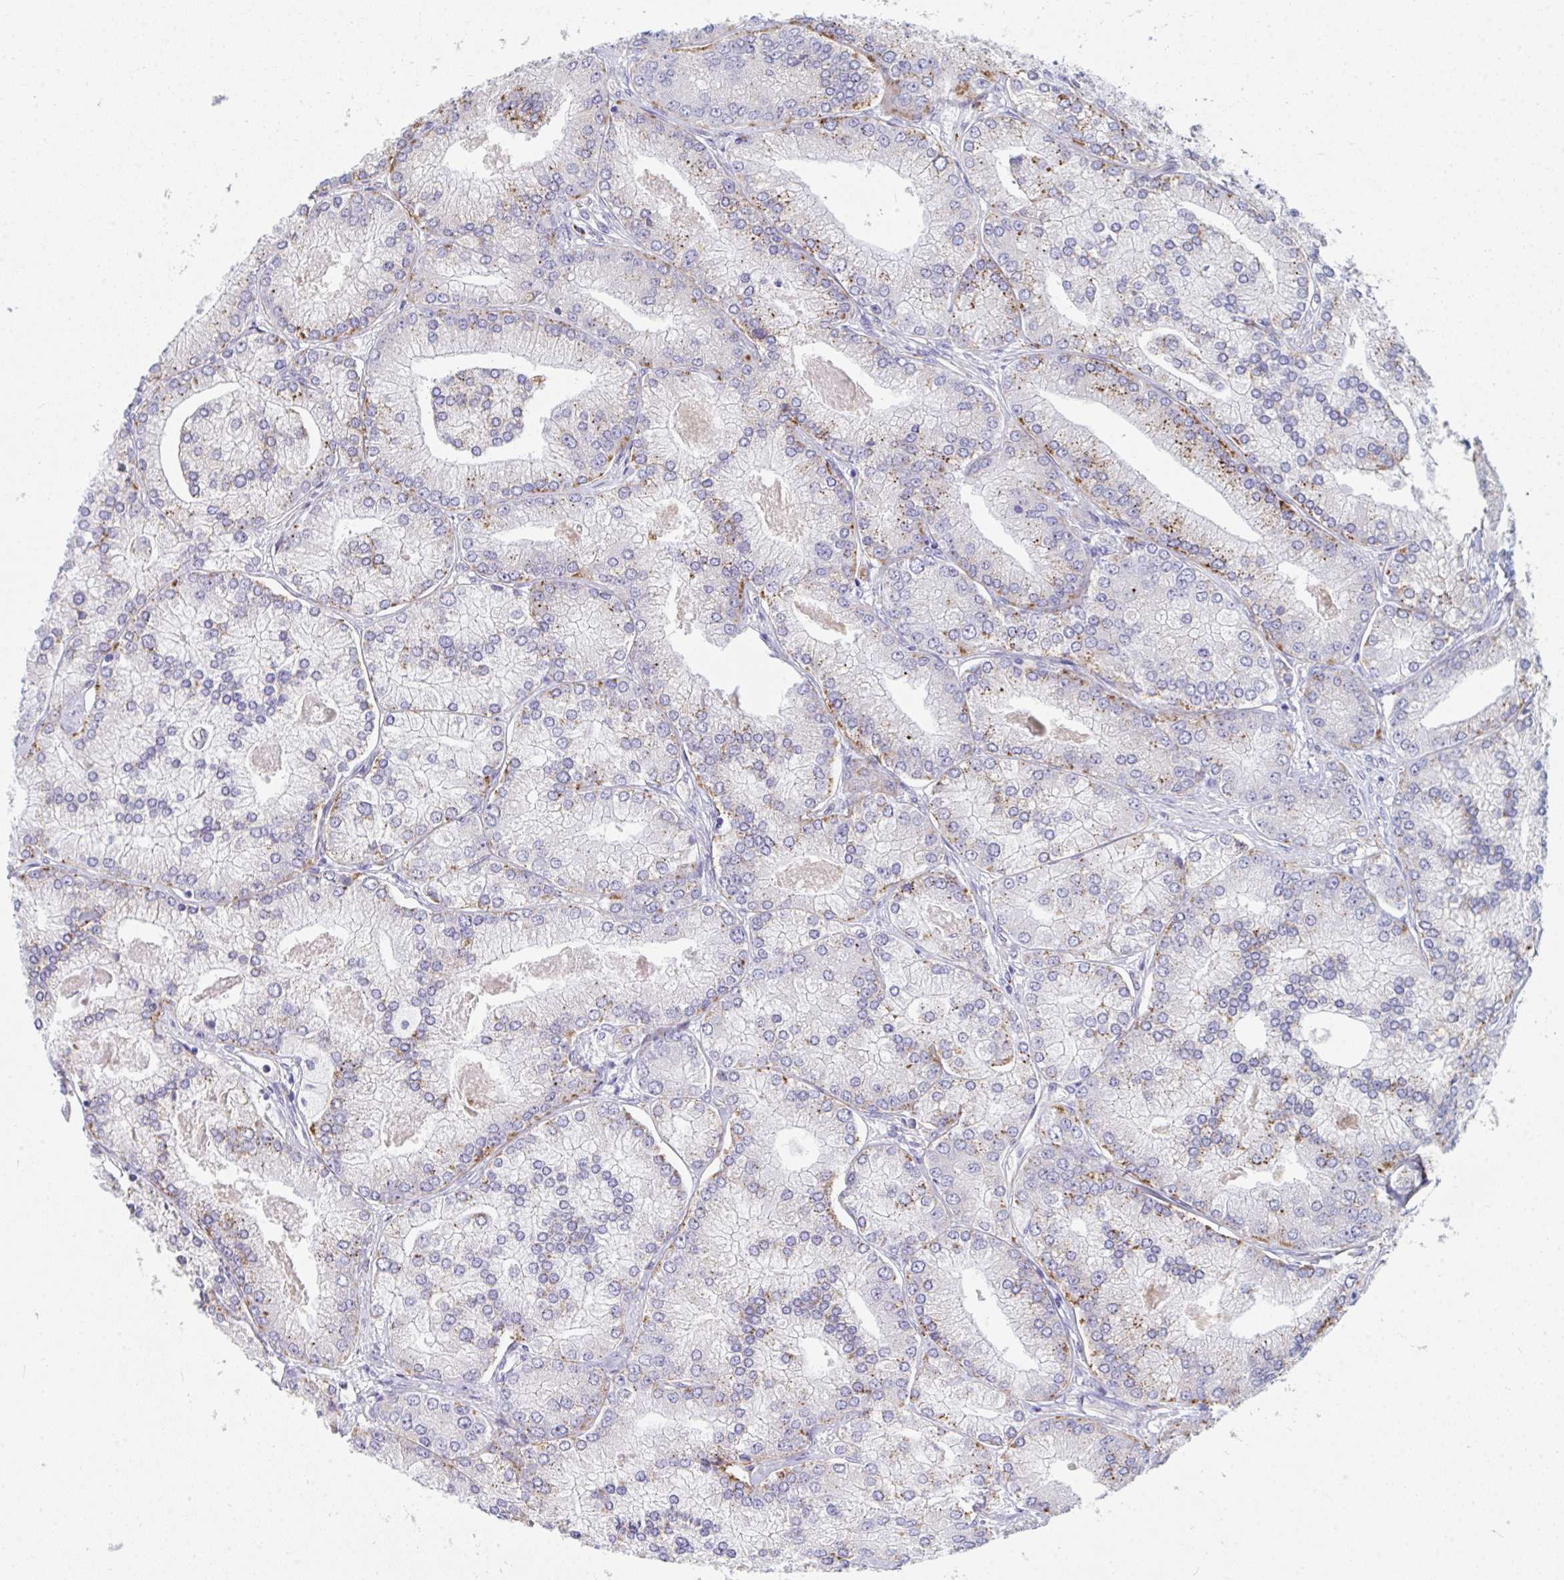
{"staining": {"intensity": "moderate", "quantity": "<25%", "location": "cytoplasmic/membranous"}, "tissue": "prostate cancer", "cell_type": "Tumor cells", "image_type": "cancer", "snomed": [{"axis": "morphology", "description": "Adenocarcinoma, High grade"}, {"axis": "topography", "description": "Prostate"}], "caption": "Protein expression analysis of prostate cancer displays moderate cytoplasmic/membranous expression in approximately <25% of tumor cells. (DAB (3,3'-diaminobenzidine) IHC, brown staining for protein, blue staining for nuclei).", "gene": "GAB1", "patient": {"sex": "male", "age": 61}}